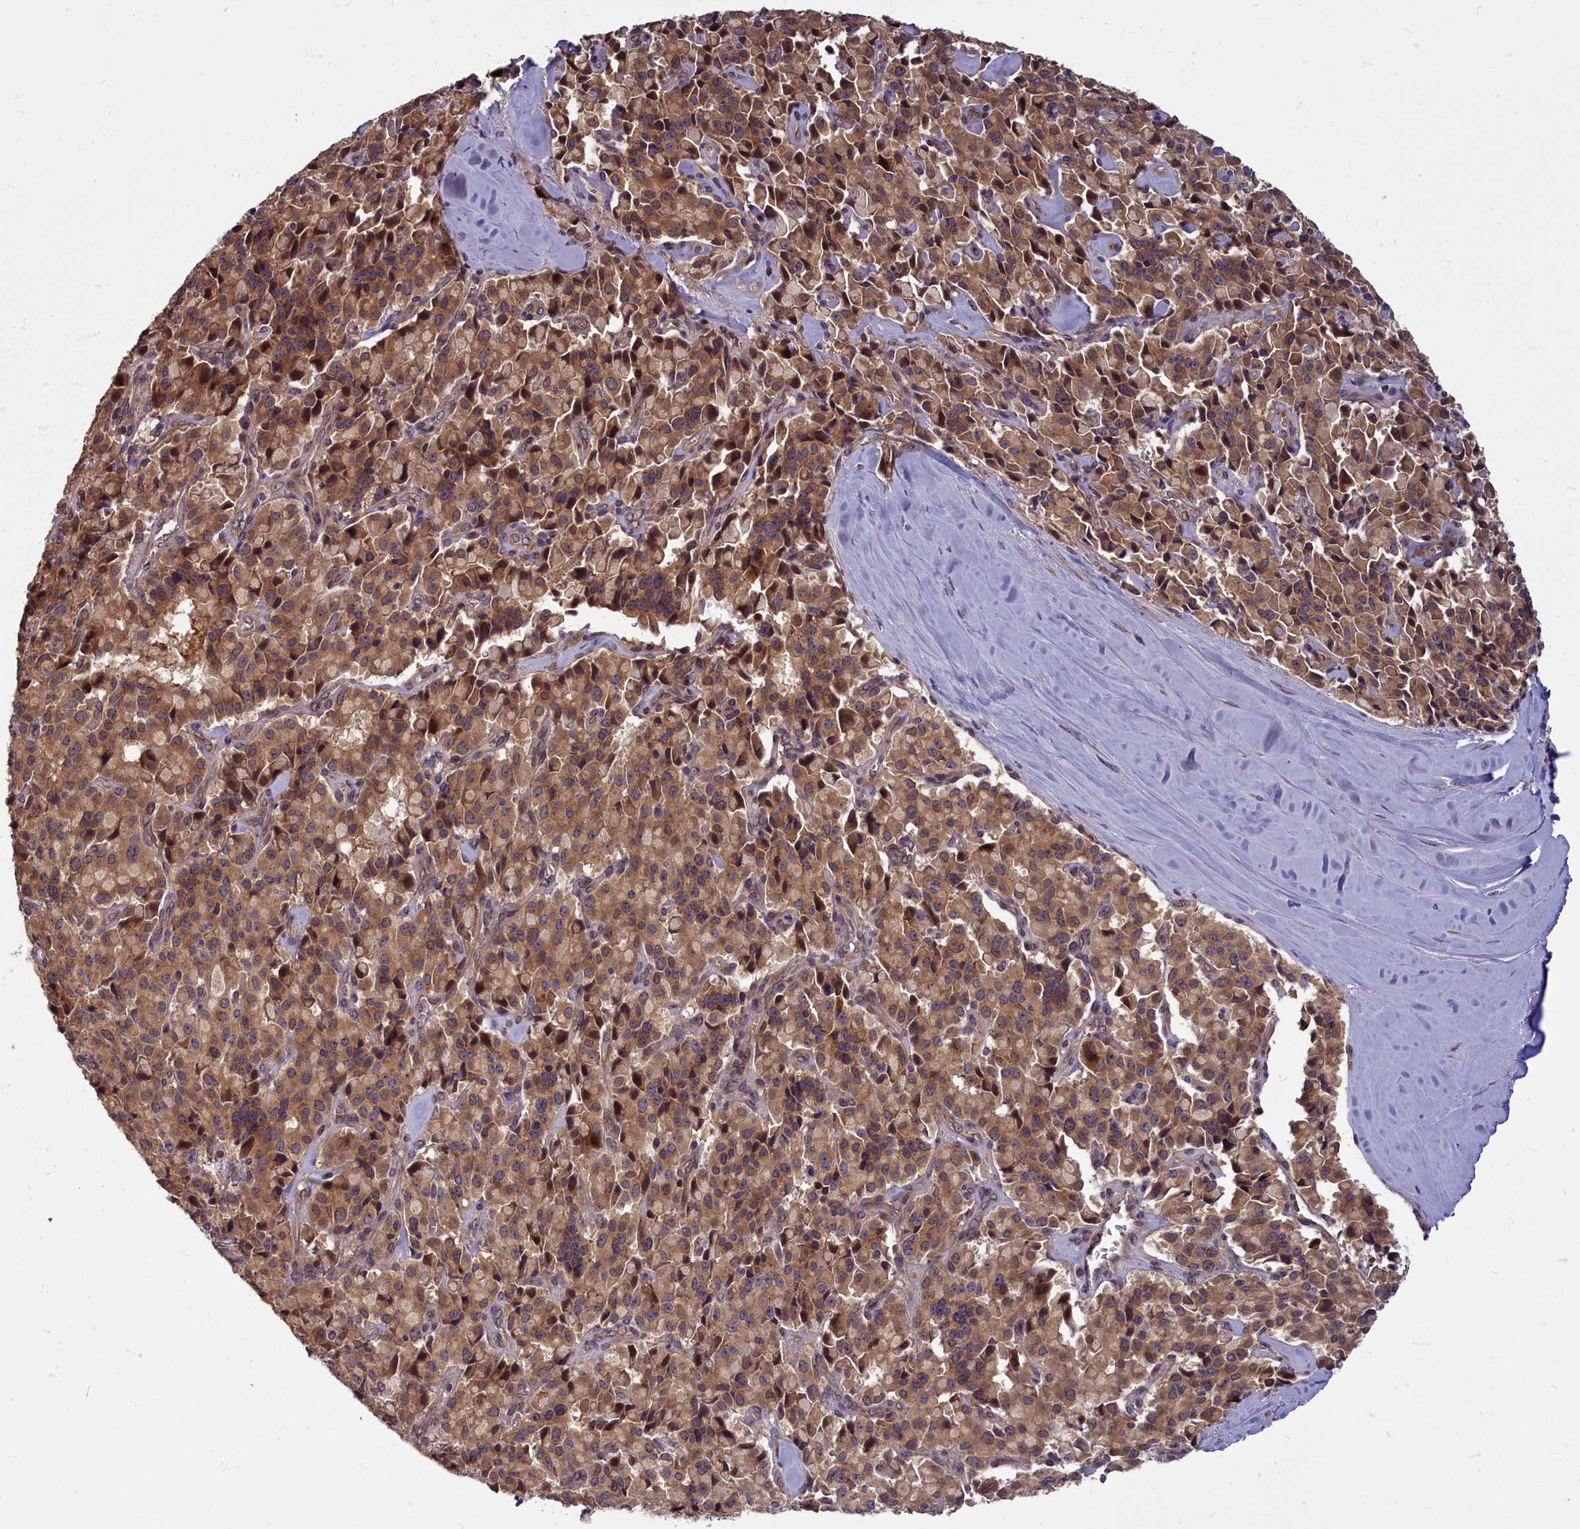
{"staining": {"intensity": "moderate", "quantity": ">75%", "location": "cytoplasmic/membranous"}, "tissue": "pancreatic cancer", "cell_type": "Tumor cells", "image_type": "cancer", "snomed": [{"axis": "morphology", "description": "Adenocarcinoma, NOS"}, {"axis": "topography", "description": "Pancreas"}], "caption": "Brown immunohistochemical staining in human pancreatic cancer reveals moderate cytoplasmic/membranous positivity in approximately >75% of tumor cells.", "gene": "MYCBP", "patient": {"sex": "male", "age": 65}}